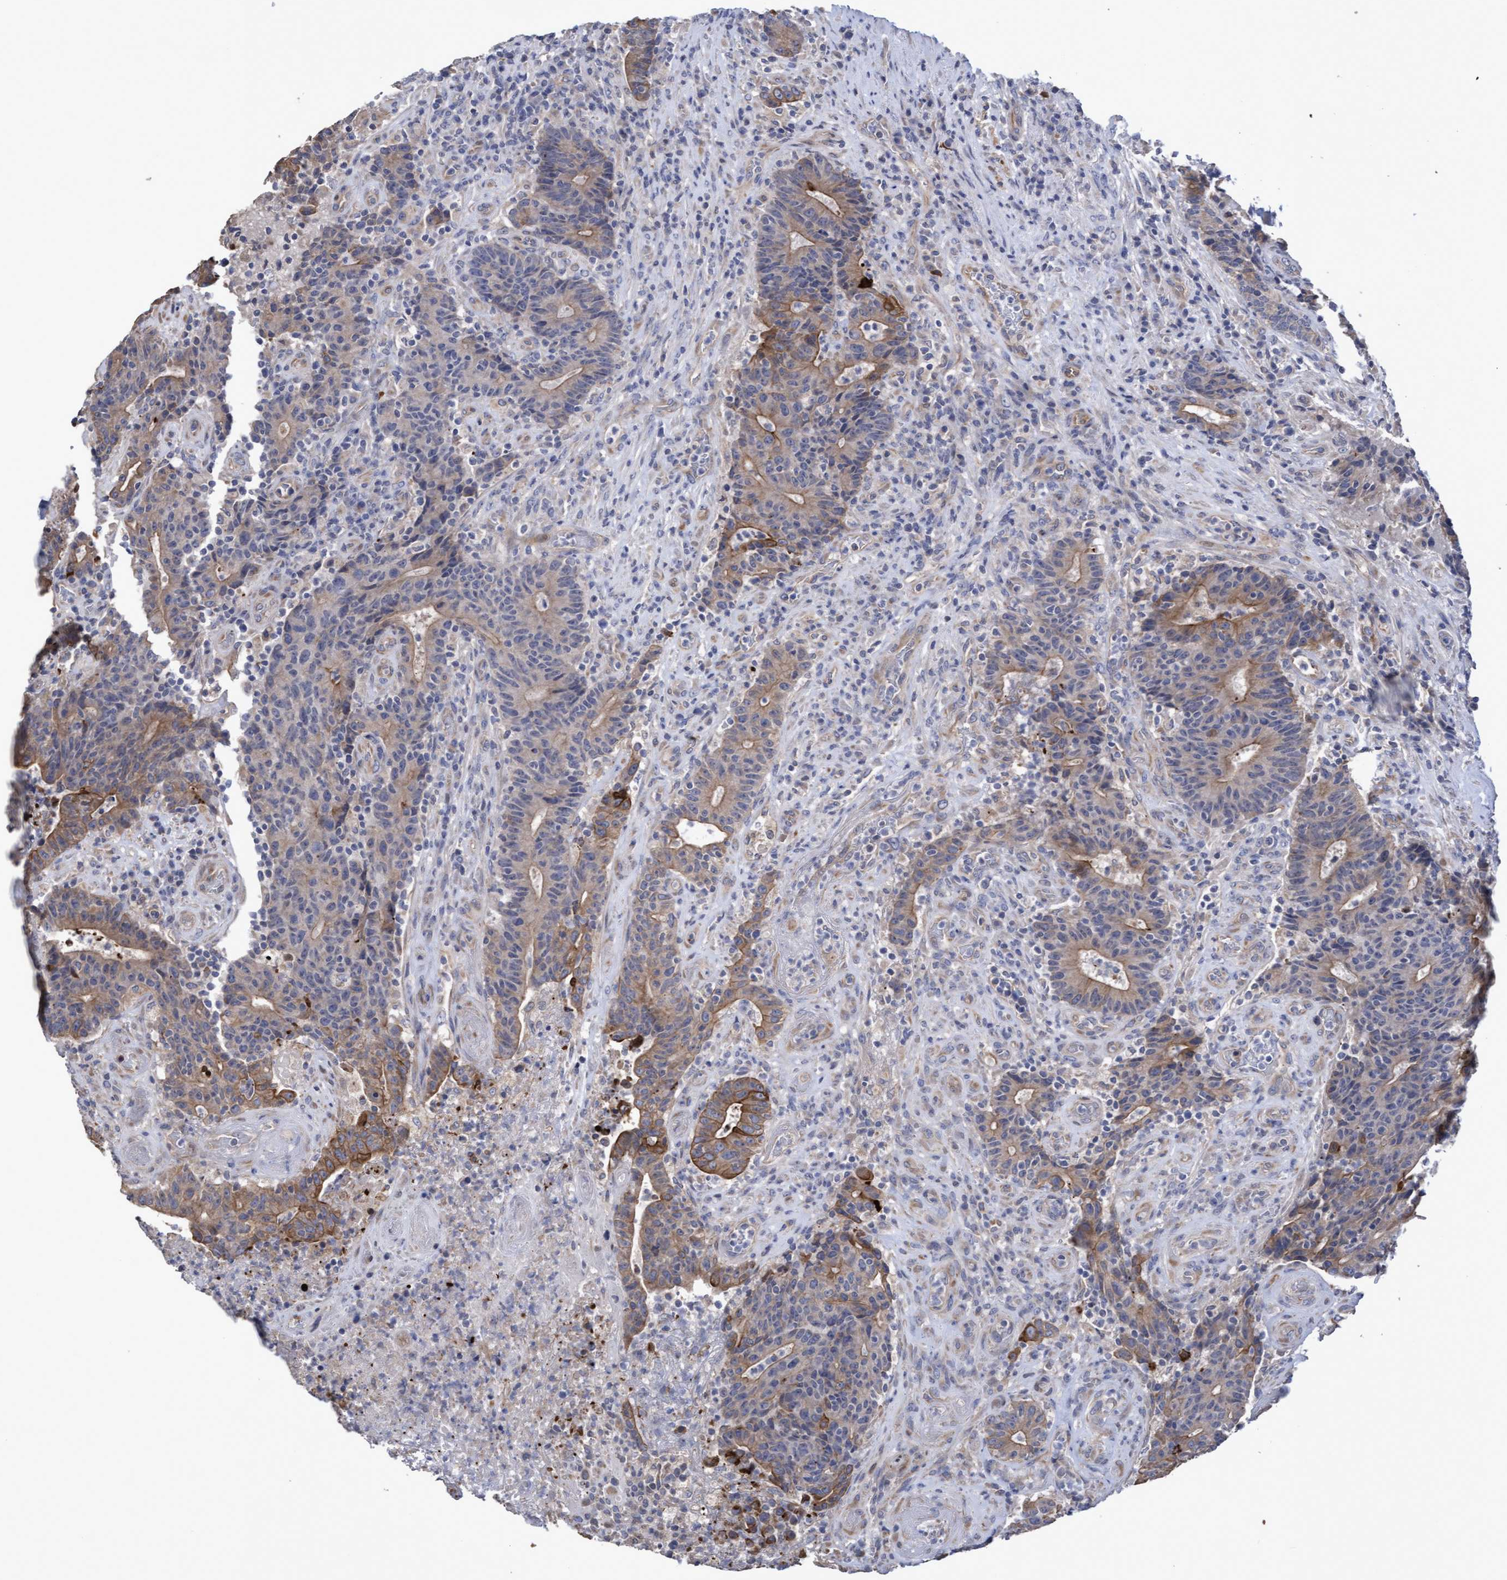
{"staining": {"intensity": "weak", "quantity": ">75%", "location": "cytoplasmic/membranous"}, "tissue": "colorectal cancer", "cell_type": "Tumor cells", "image_type": "cancer", "snomed": [{"axis": "morphology", "description": "Normal tissue, NOS"}, {"axis": "morphology", "description": "Adenocarcinoma, NOS"}, {"axis": "topography", "description": "Colon"}], "caption": "Adenocarcinoma (colorectal) tissue displays weak cytoplasmic/membranous positivity in about >75% of tumor cells", "gene": "KRT24", "patient": {"sex": "female", "age": 75}}